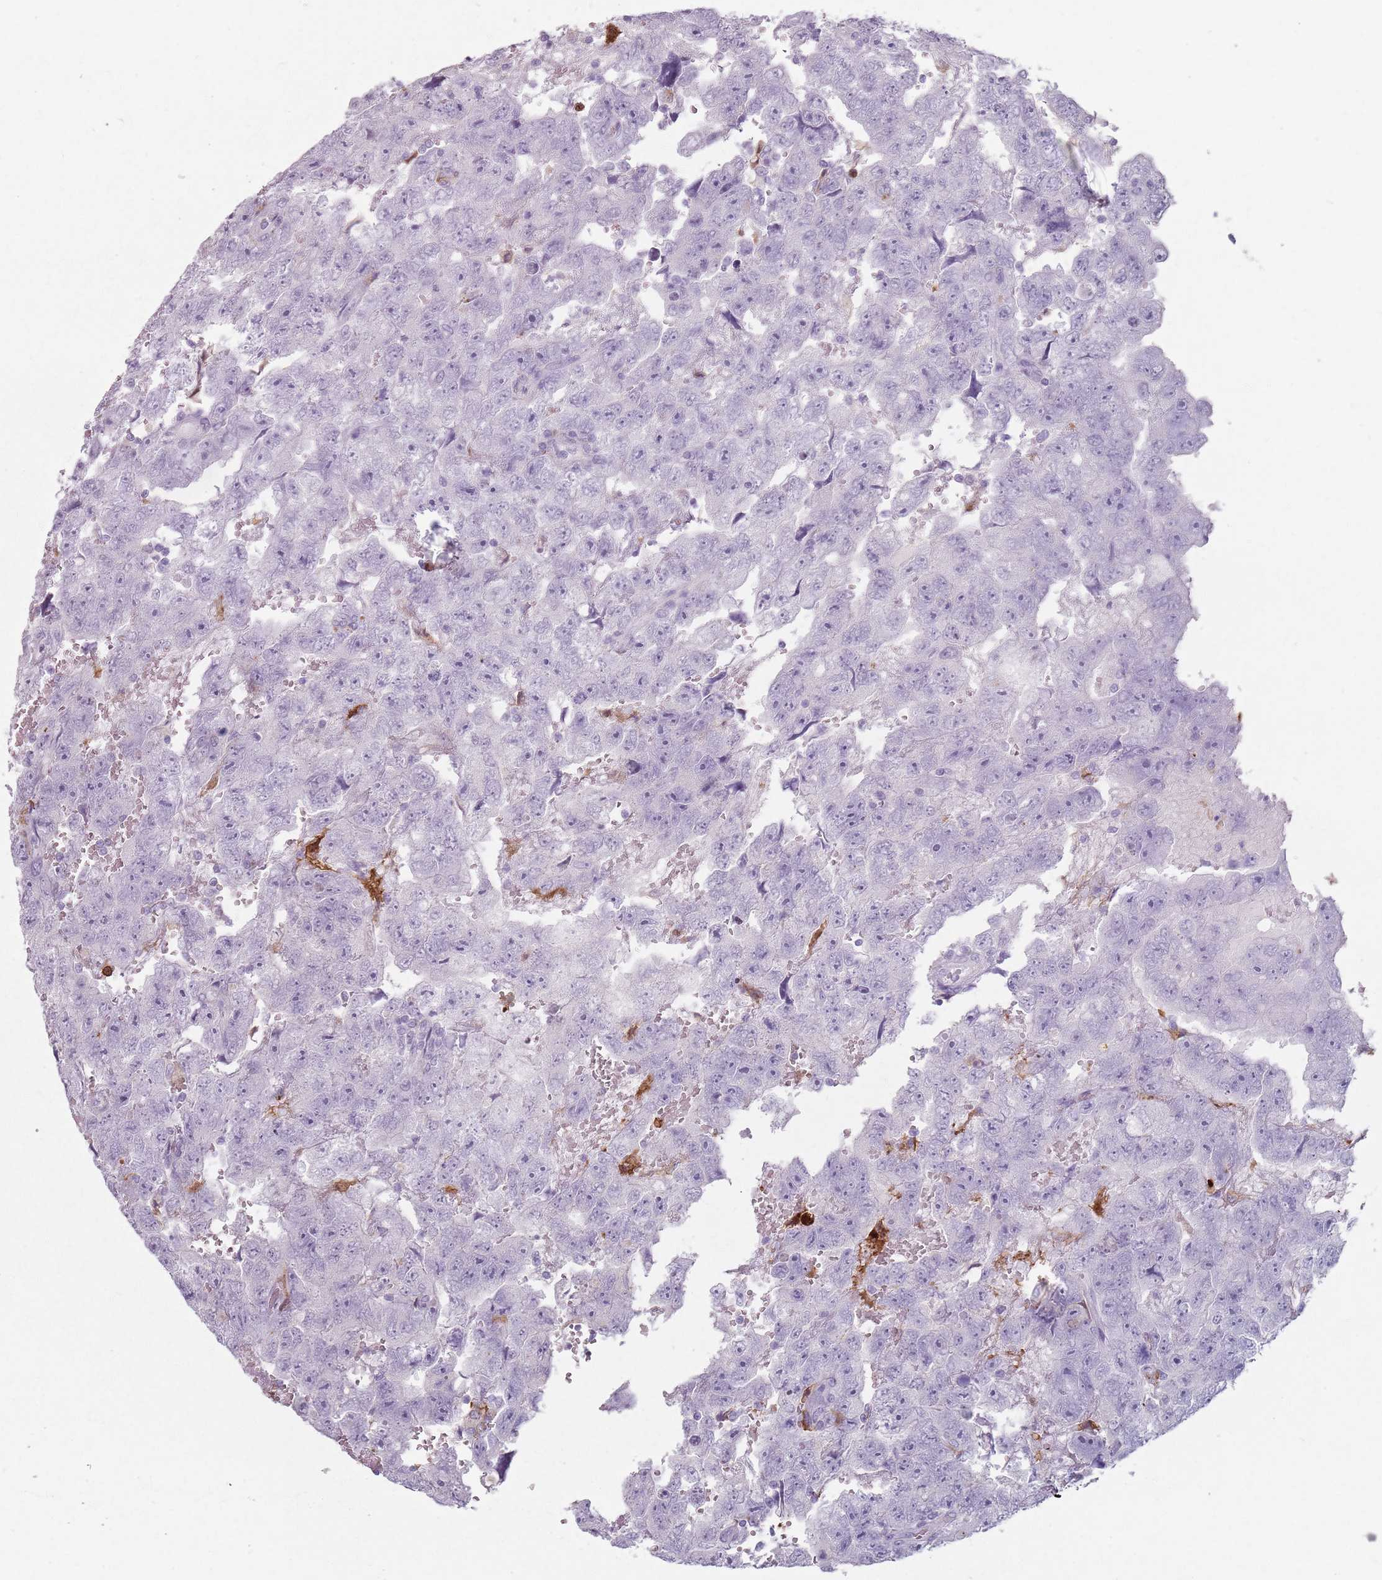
{"staining": {"intensity": "negative", "quantity": "none", "location": "none"}, "tissue": "testis cancer", "cell_type": "Tumor cells", "image_type": "cancer", "snomed": [{"axis": "morphology", "description": "Carcinoma, Embryonal, NOS"}, {"axis": "topography", "description": "Testis"}], "caption": "High magnification brightfield microscopy of embryonal carcinoma (testis) stained with DAB (brown) and counterstained with hematoxylin (blue): tumor cells show no significant positivity.", "gene": "GDPGP1", "patient": {"sex": "male", "age": 45}}